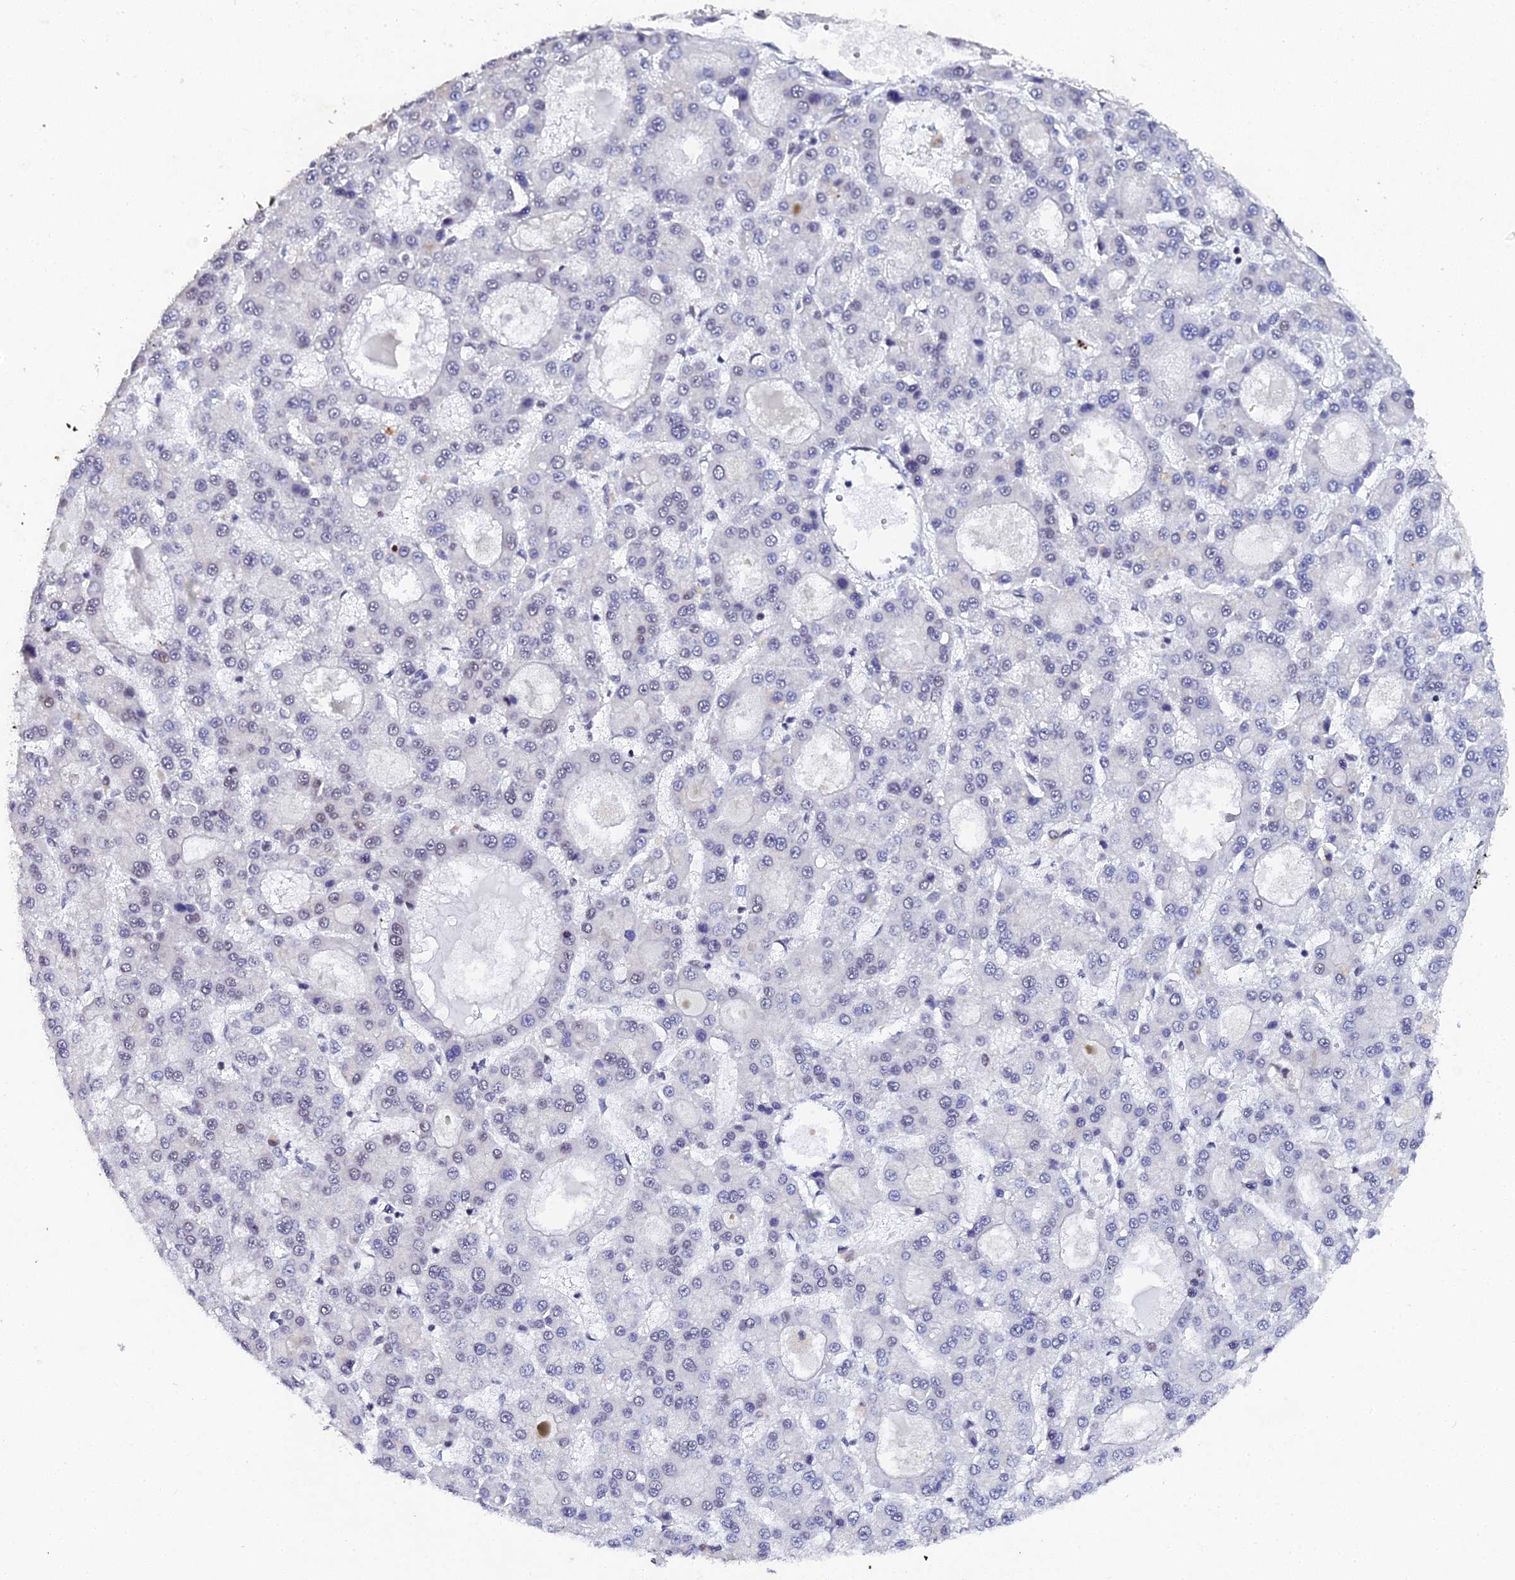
{"staining": {"intensity": "negative", "quantity": "none", "location": "none"}, "tissue": "liver cancer", "cell_type": "Tumor cells", "image_type": "cancer", "snomed": [{"axis": "morphology", "description": "Carcinoma, Hepatocellular, NOS"}, {"axis": "topography", "description": "Liver"}], "caption": "Liver cancer (hepatocellular carcinoma) was stained to show a protein in brown. There is no significant expression in tumor cells. (Immunohistochemistry, brightfield microscopy, high magnification).", "gene": "MAGOHB", "patient": {"sex": "male", "age": 70}}